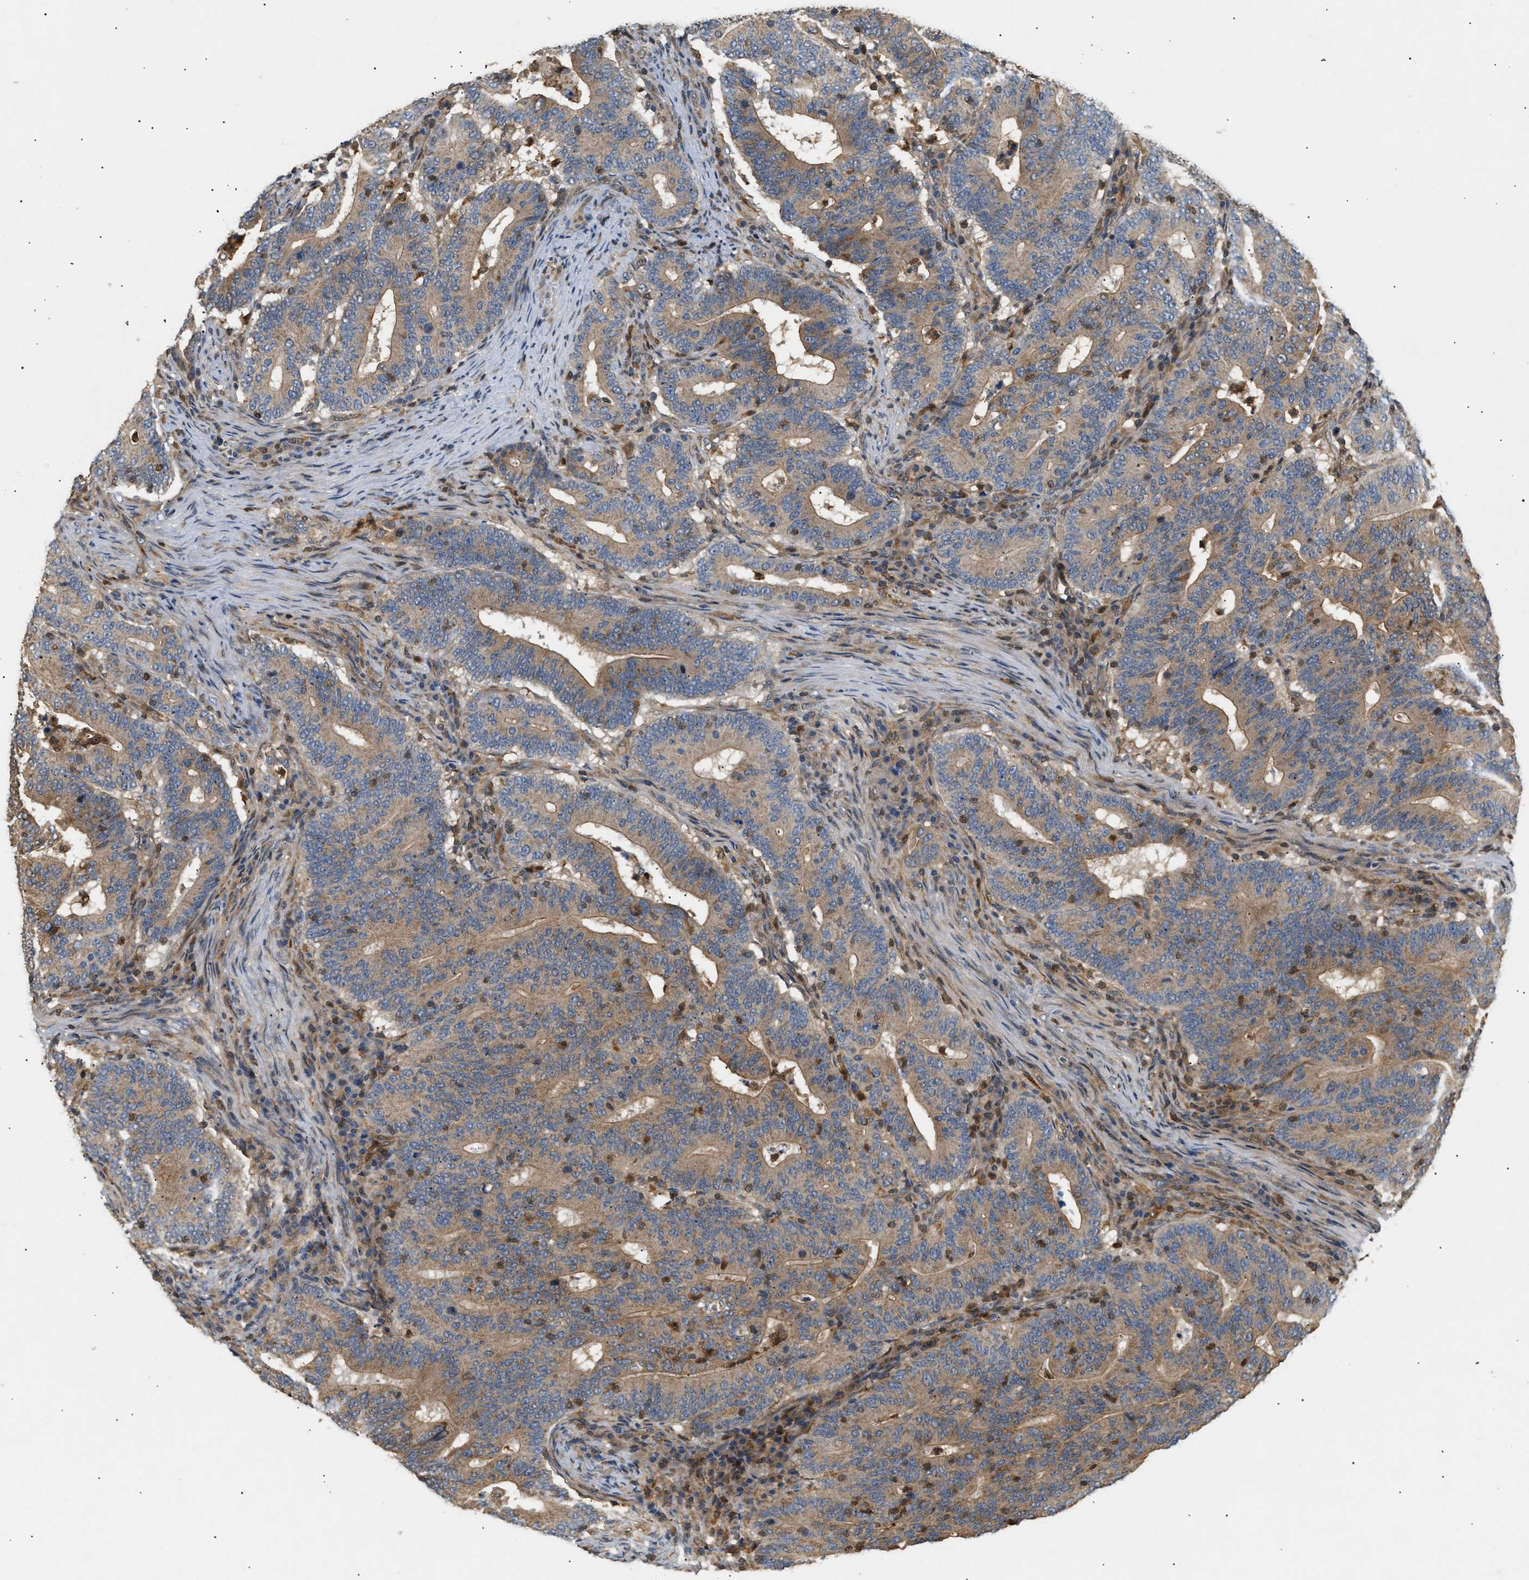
{"staining": {"intensity": "moderate", "quantity": ">75%", "location": "cytoplasmic/membranous"}, "tissue": "colorectal cancer", "cell_type": "Tumor cells", "image_type": "cancer", "snomed": [{"axis": "morphology", "description": "Adenocarcinoma, NOS"}, {"axis": "topography", "description": "Colon"}], "caption": "Immunohistochemistry (IHC) (DAB) staining of colorectal cancer (adenocarcinoma) displays moderate cytoplasmic/membranous protein positivity in approximately >75% of tumor cells.", "gene": "FARS2", "patient": {"sex": "female", "age": 66}}